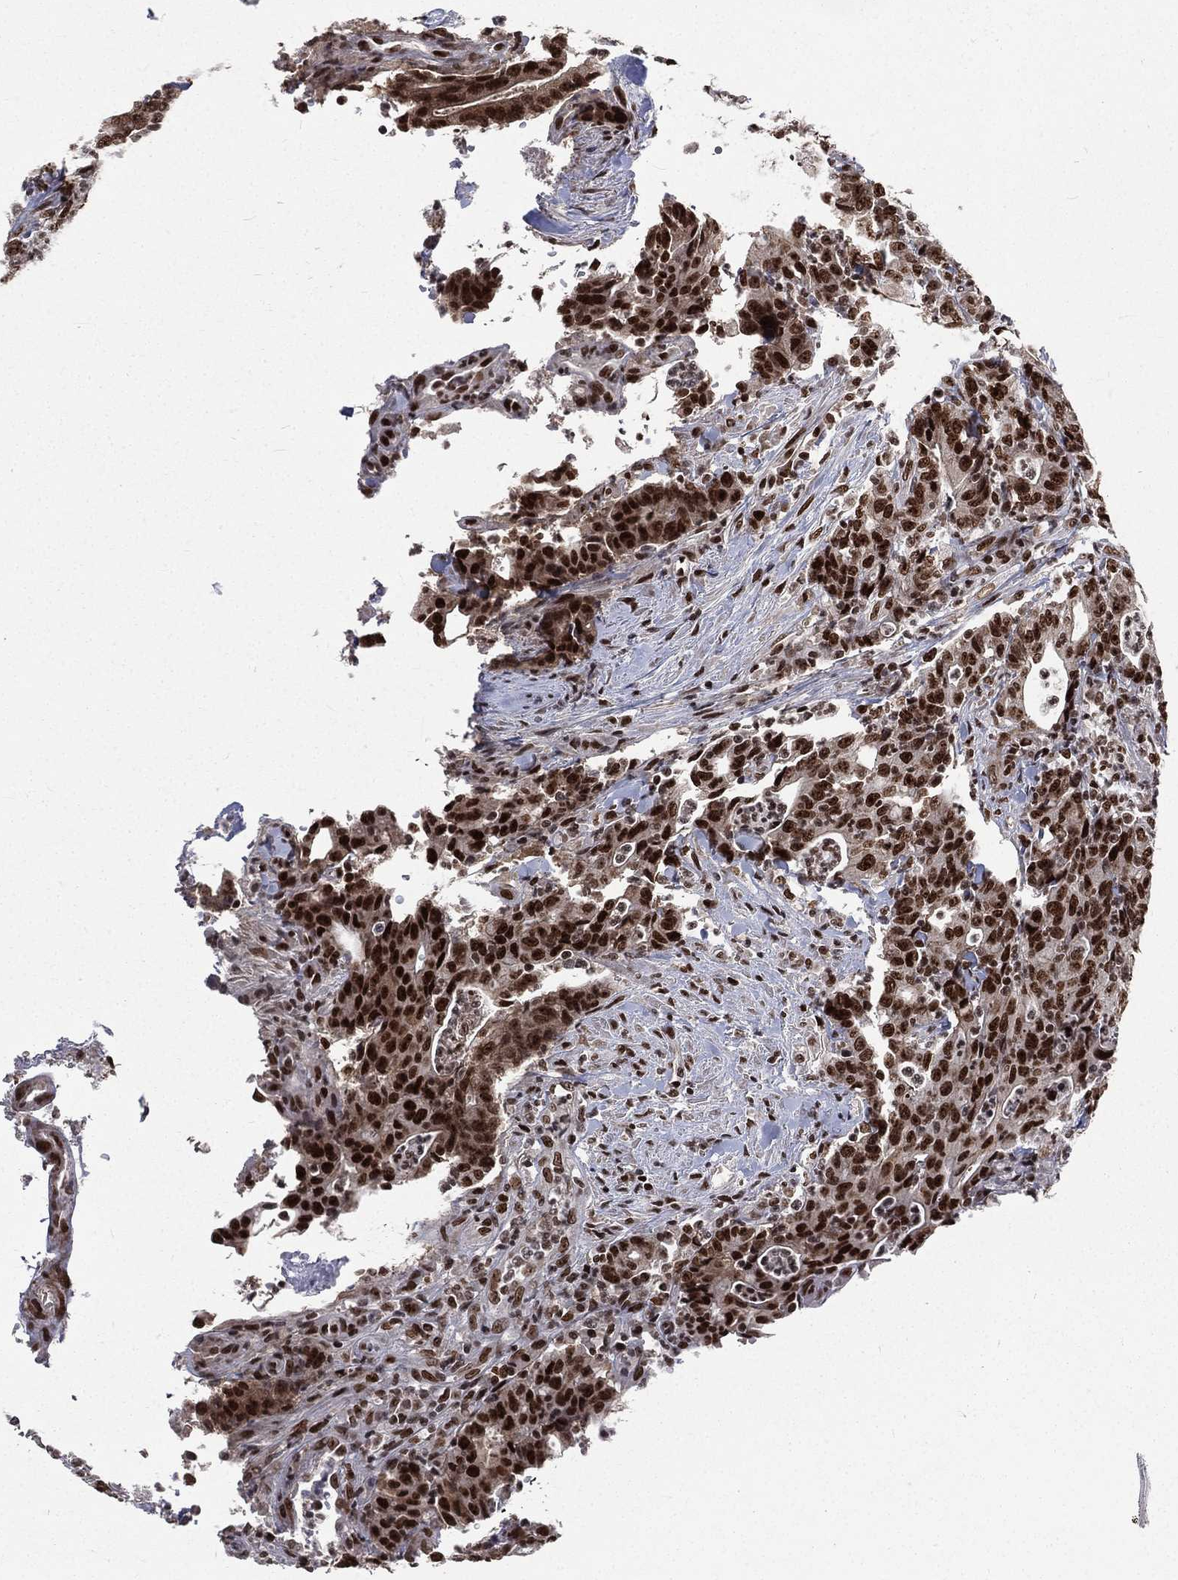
{"staining": {"intensity": "strong", "quantity": ">75%", "location": "nuclear"}, "tissue": "colorectal cancer", "cell_type": "Tumor cells", "image_type": "cancer", "snomed": [{"axis": "morphology", "description": "Adenocarcinoma, NOS"}, {"axis": "topography", "description": "Colon"}], "caption": "Colorectal adenocarcinoma was stained to show a protein in brown. There is high levels of strong nuclear positivity in about >75% of tumor cells.", "gene": "POLB", "patient": {"sex": "male", "age": 70}}